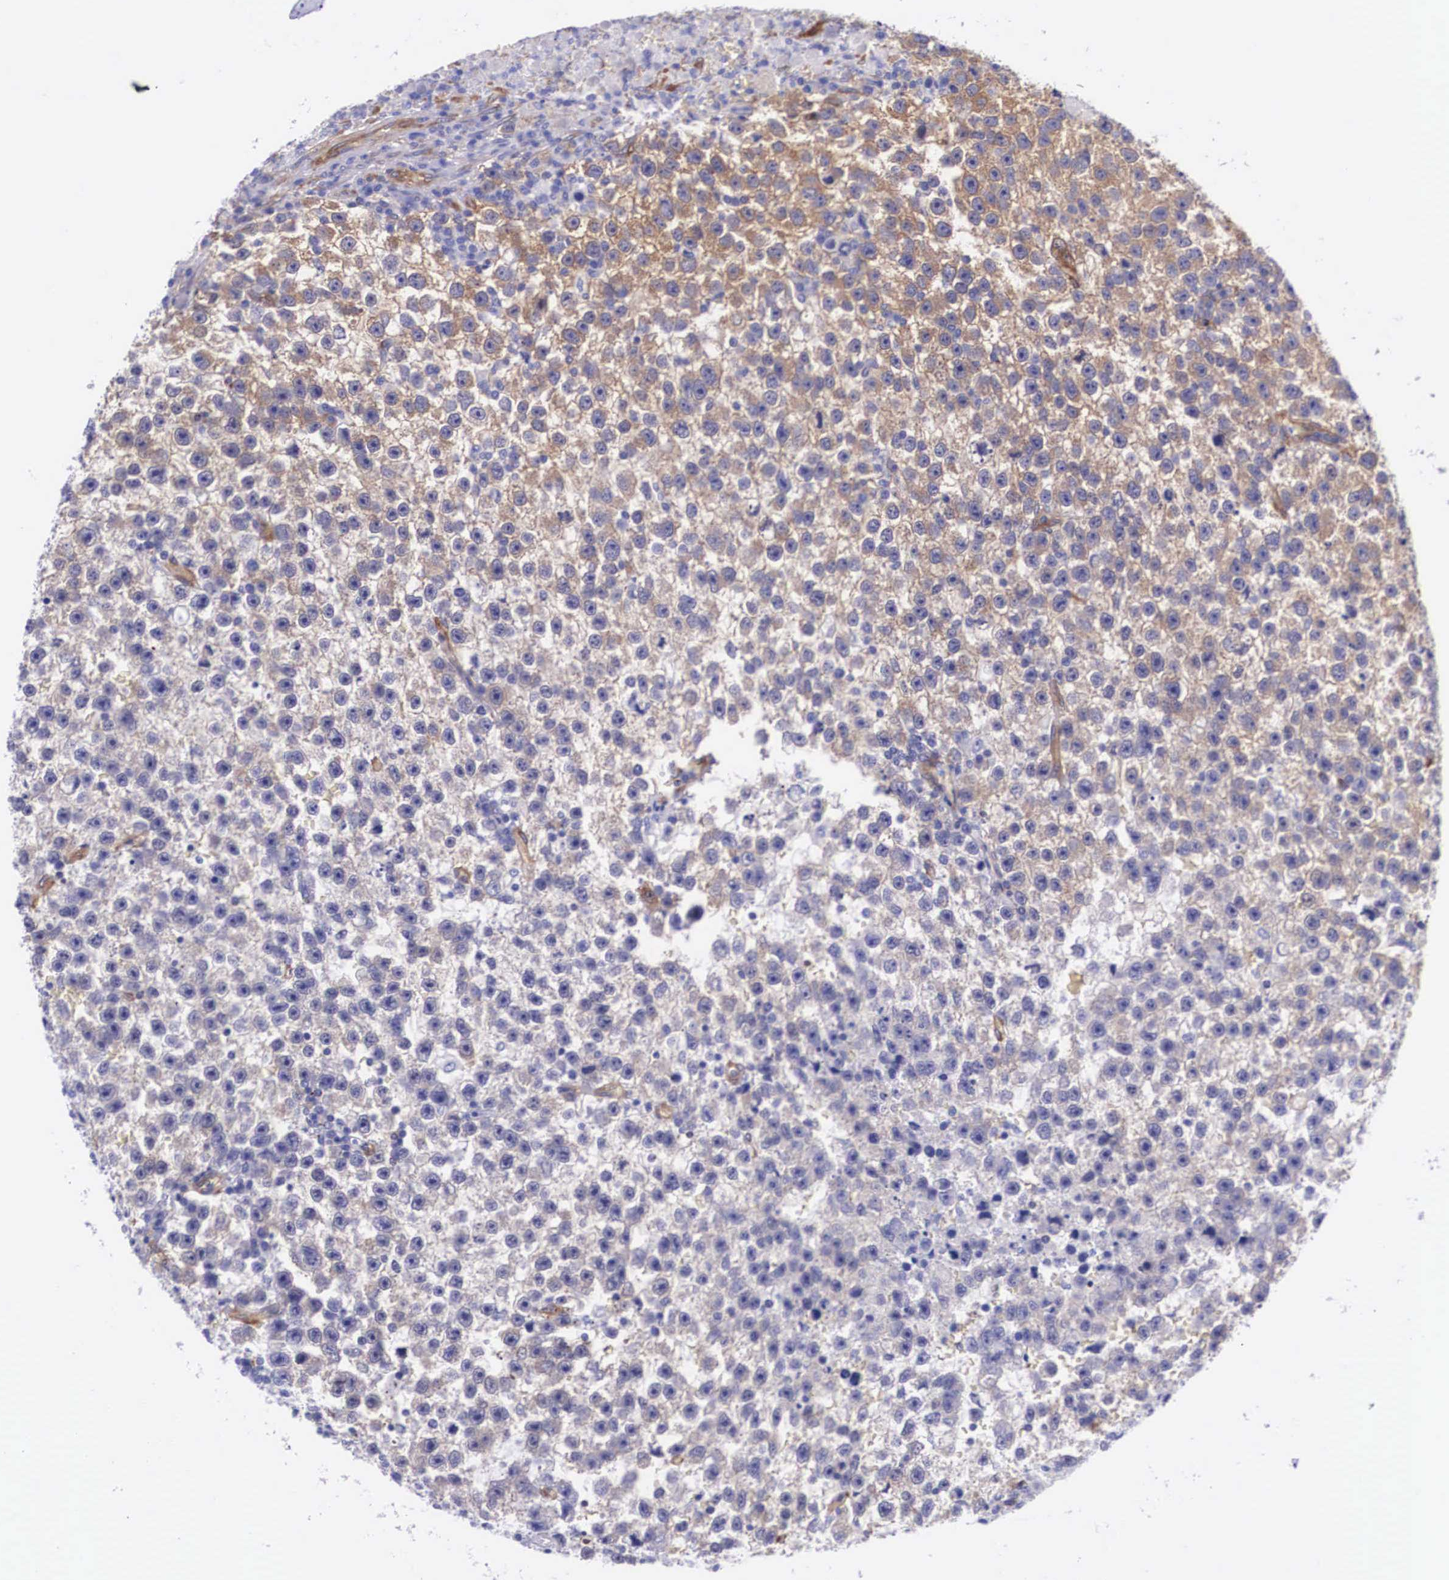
{"staining": {"intensity": "moderate", "quantity": "25%-75%", "location": "cytoplasmic/membranous"}, "tissue": "testis cancer", "cell_type": "Tumor cells", "image_type": "cancer", "snomed": [{"axis": "morphology", "description": "Seminoma, NOS"}, {"axis": "topography", "description": "Testis"}], "caption": "Protein analysis of testis cancer (seminoma) tissue reveals moderate cytoplasmic/membranous staining in approximately 25%-75% of tumor cells.", "gene": "BCAR1", "patient": {"sex": "male", "age": 33}}